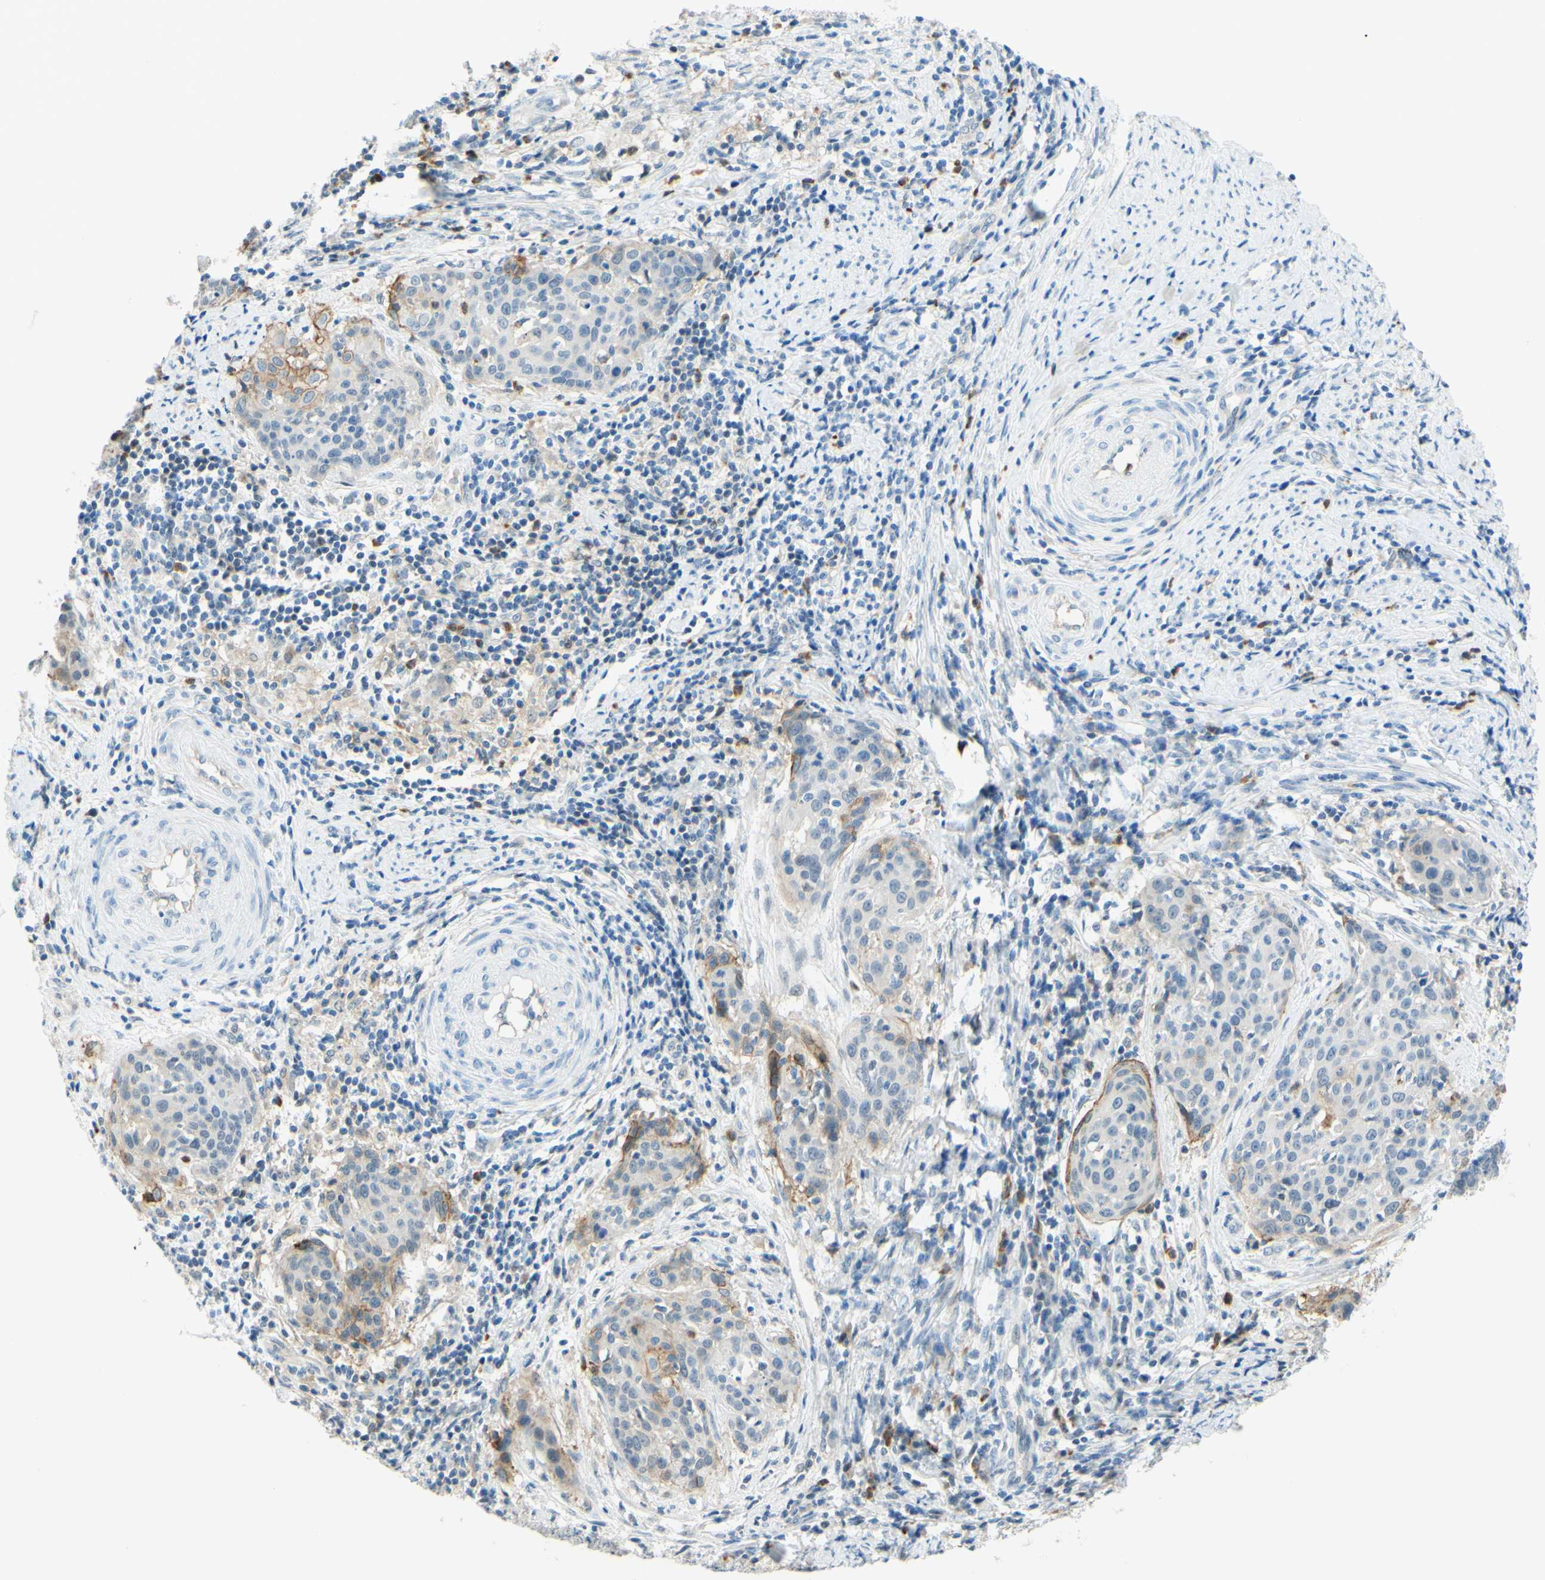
{"staining": {"intensity": "moderate", "quantity": "<25%", "location": "cytoplasmic/membranous"}, "tissue": "cervical cancer", "cell_type": "Tumor cells", "image_type": "cancer", "snomed": [{"axis": "morphology", "description": "Squamous cell carcinoma, NOS"}, {"axis": "topography", "description": "Cervix"}], "caption": "Moderate cytoplasmic/membranous expression for a protein is appreciated in approximately <25% of tumor cells of cervical cancer using immunohistochemistry.", "gene": "TREM2", "patient": {"sex": "female", "age": 38}}